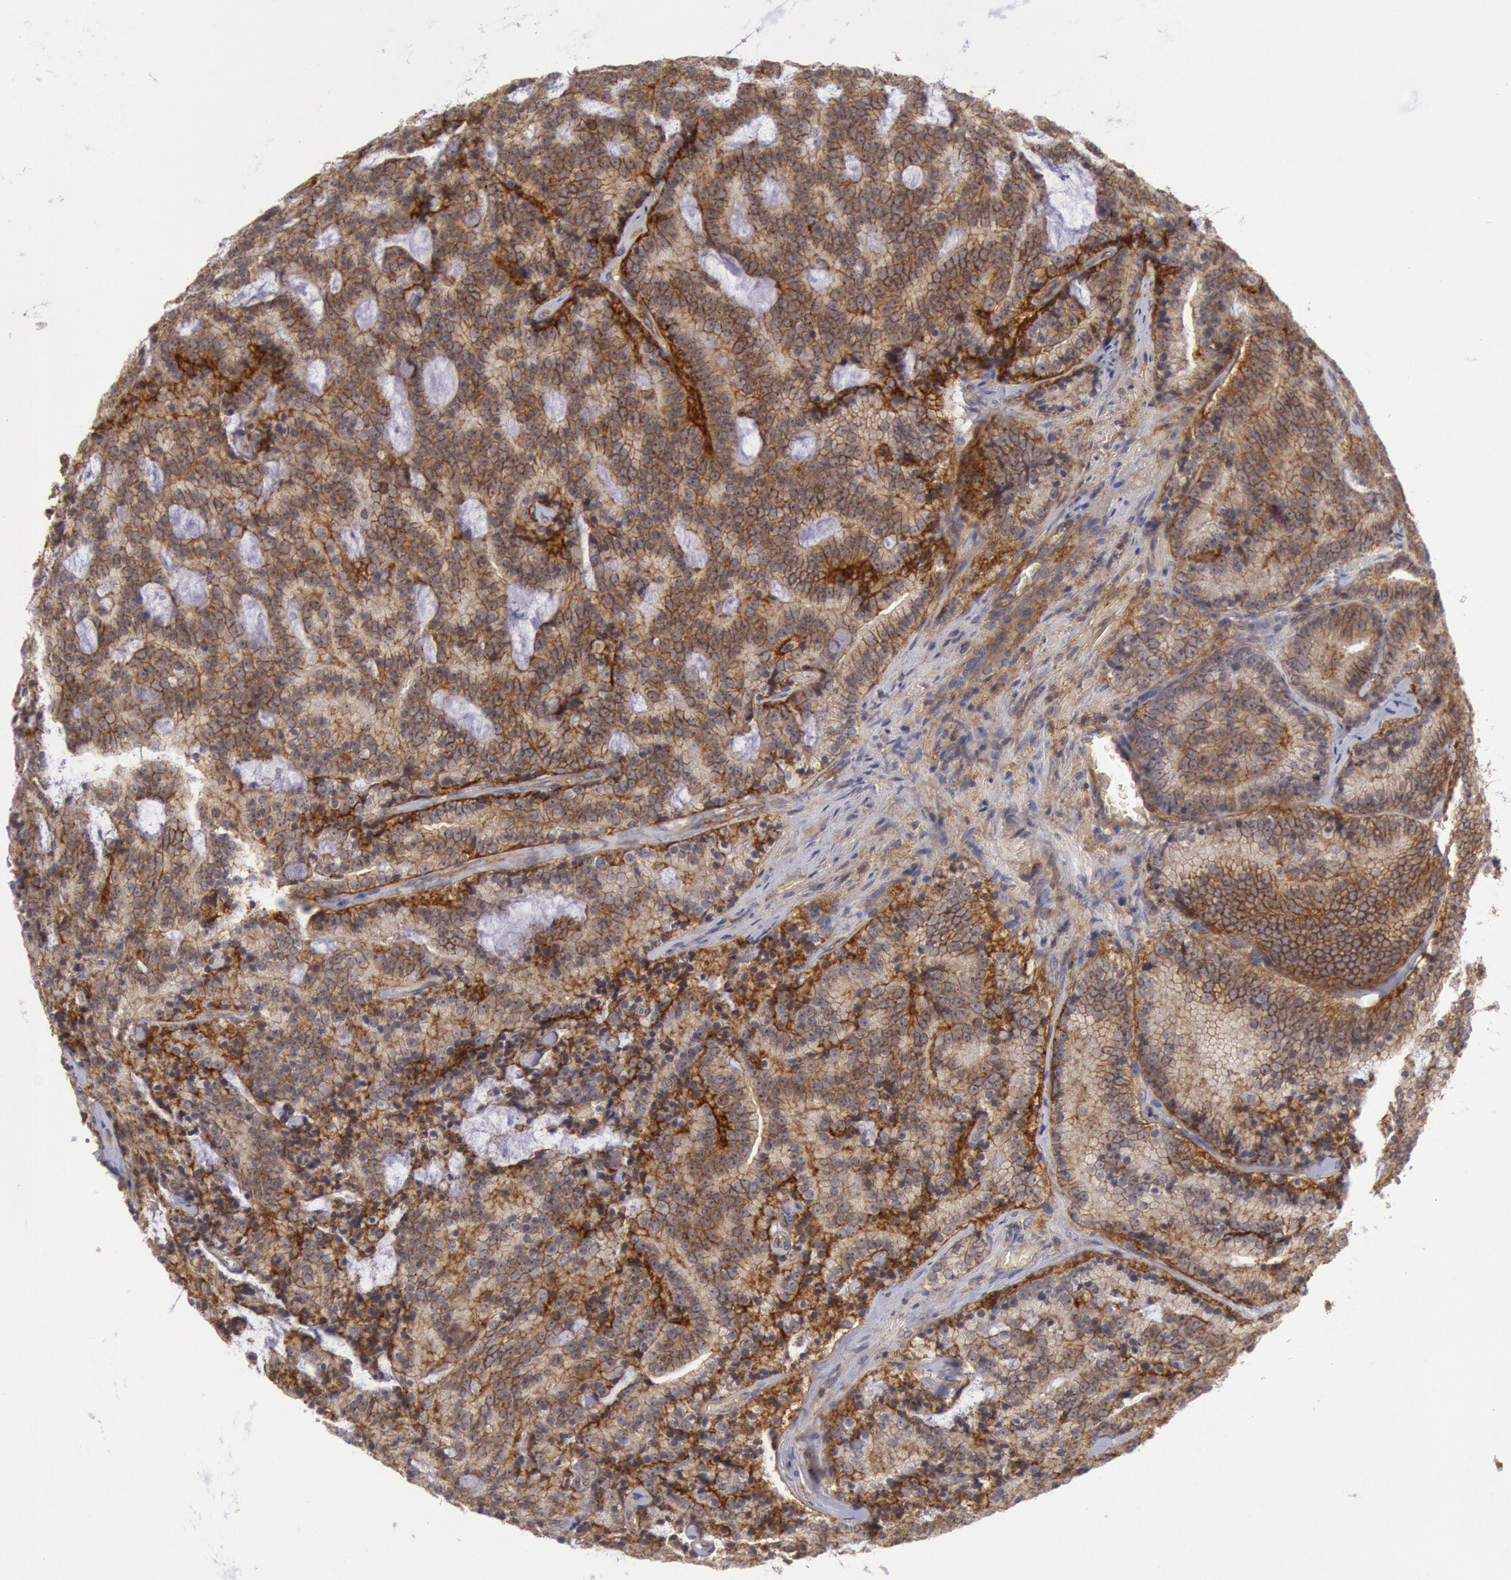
{"staining": {"intensity": "moderate", "quantity": ">75%", "location": "cytoplasmic/membranous"}, "tissue": "prostate cancer", "cell_type": "Tumor cells", "image_type": "cancer", "snomed": [{"axis": "morphology", "description": "Adenocarcinoma, Medium grade"}, {"axis": "topography", "description": "Prostate"}], "caption": "High-magnification brightfield microscopy of prostate cancer (adenocarcinoma (medium-grade)) stained with DAB (3,3'-diaminobenzidine) (brown) and counterstained with hematoxylin (blue). tumor cells exhibit moderate cytoplasmic/membranous expression is present in about>75% of cells. (Brightfield microscopy of DAB IHC at high magnification).", "gene": "STX4", "patient": {"sex": "male", "age": 65}}